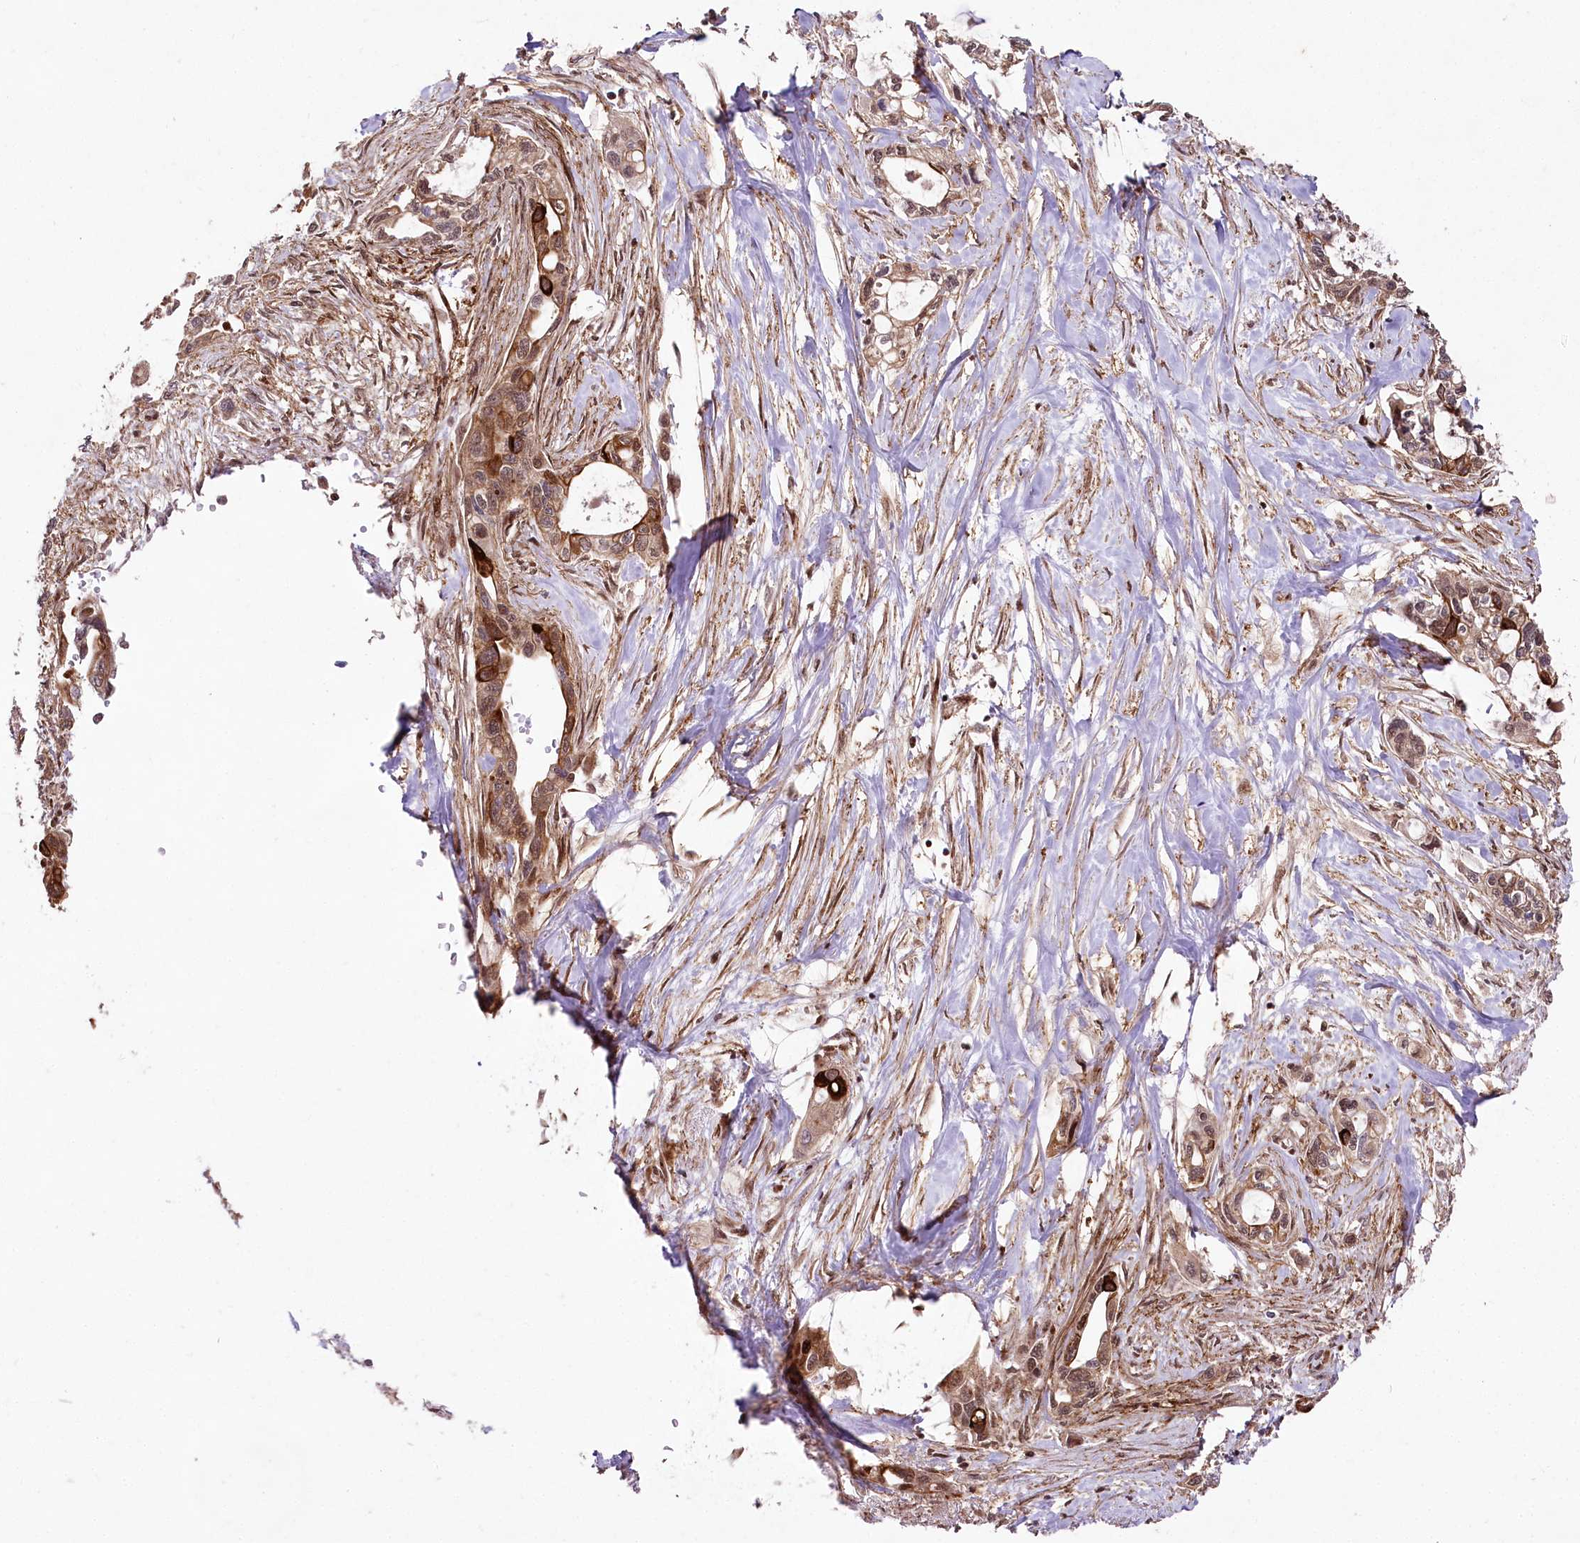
{"staining": {"intensity": "moderate", "quantity": ">75%", "location": "cytoplasmic/membranous"}, "tissue": "pancreatic cancer", "cell_type": "Tumor cells", "image_type": "cancer", "snomed": [{"axis": "morphology", "description": "Adenocarcinoma, NOS"}, {"axis": "topography", "description": "Pancreas"}], "caption": "Protein expression analysis of adenocarcinoma (pancreatic) shows moderate cytoplasmic/membranous expression in approximately >75% of tumor cells.", "gene": "PHLDB1", "patient": {"sex": "male", "age": 75}}